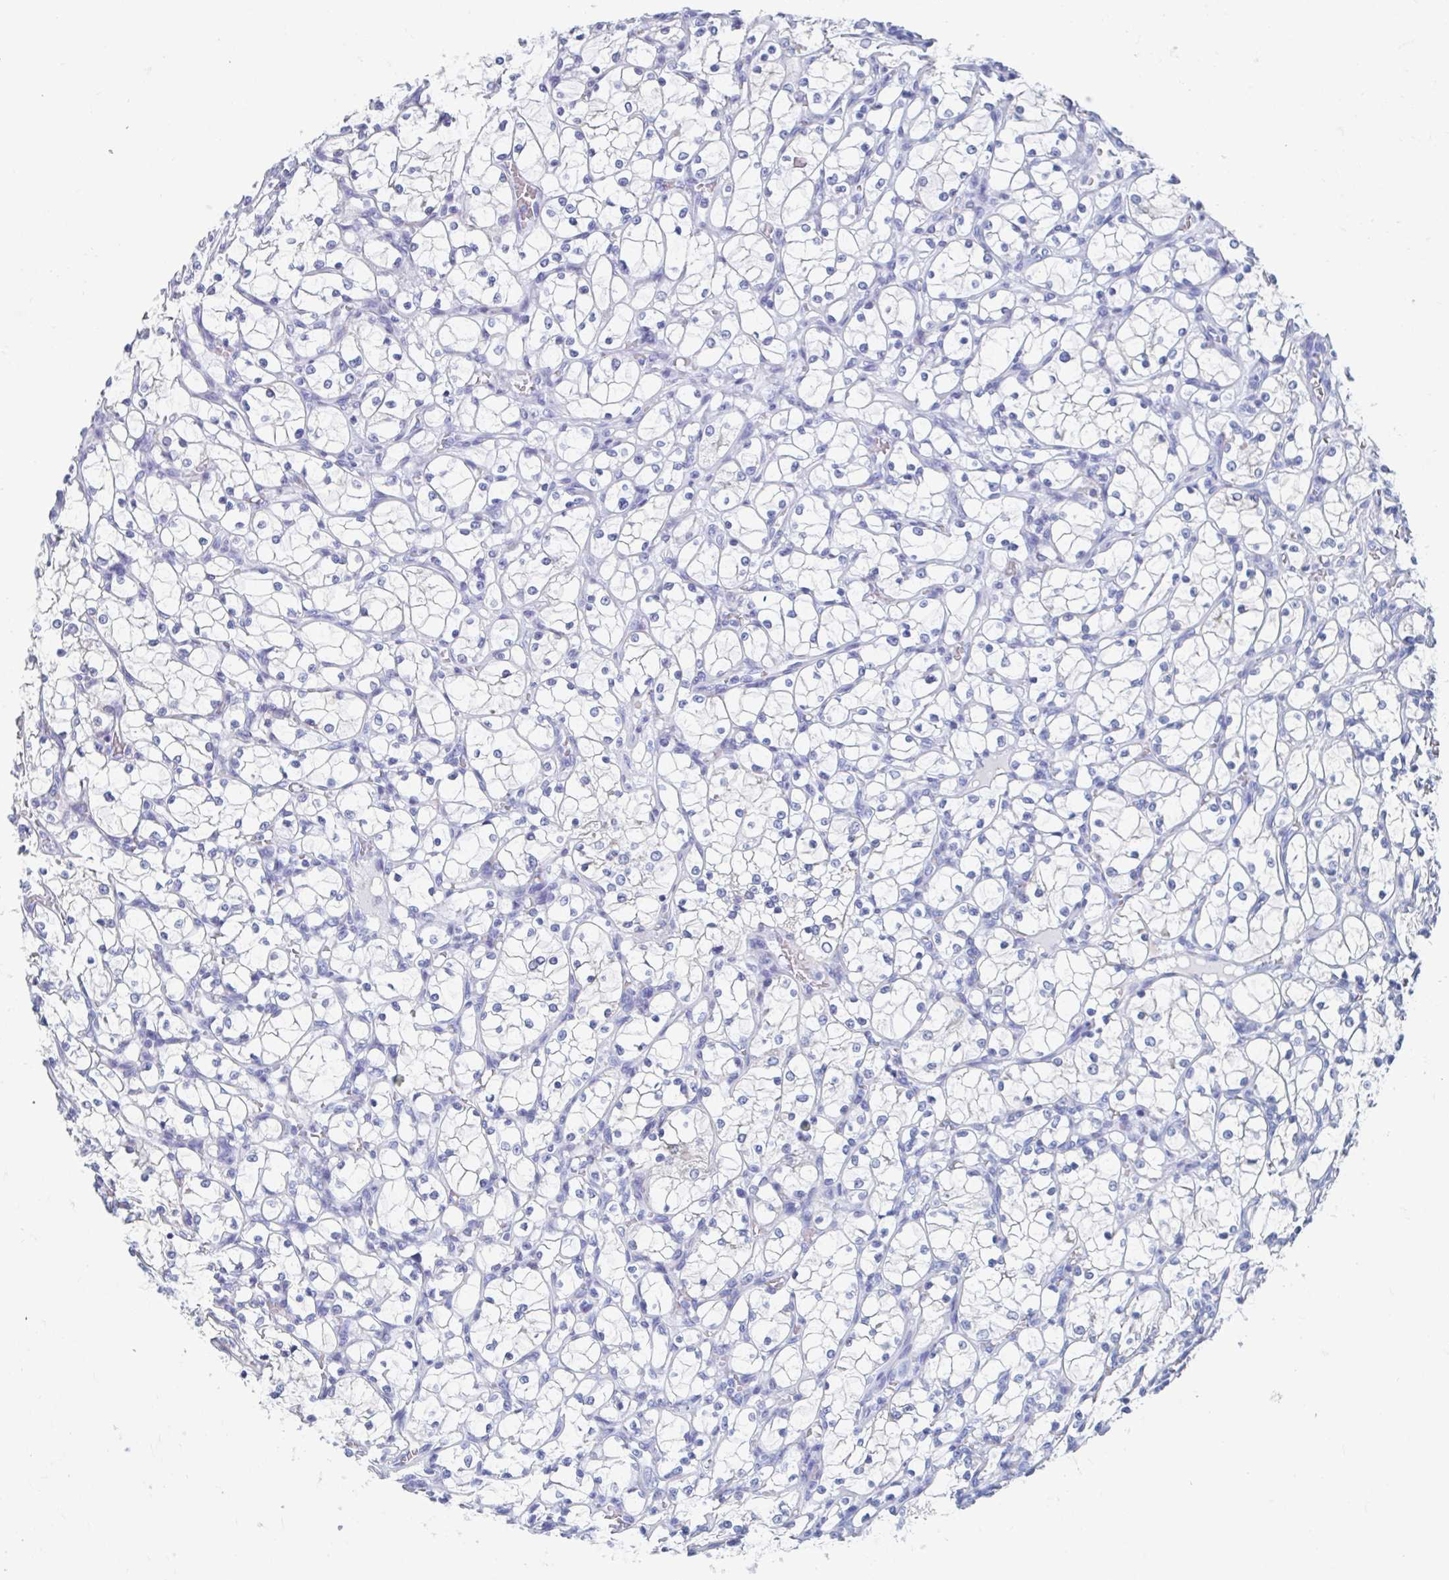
{"staining": {"intensity": "negative", "quantity": "none", "location": "none"}, "tissue": "renal cancer", "cell_type": "Tumor cells", "image_type": "cancer", "snomed": [{"axis": "morphology", "description": "Adenocarcinoma, NOS"}, {"axis": "topography", "description": "Kidney"}], "caption": "Histopathology image shows no significant protein staining in tumor cells of adenocarcinoma (renal). (Stains: DAB IHC with hematoxylin counter stain, Microscopy: brightfield microscopy at high magnification).", "gene": "C10orf53", "patient": {"sex": "female", "age": 69}}